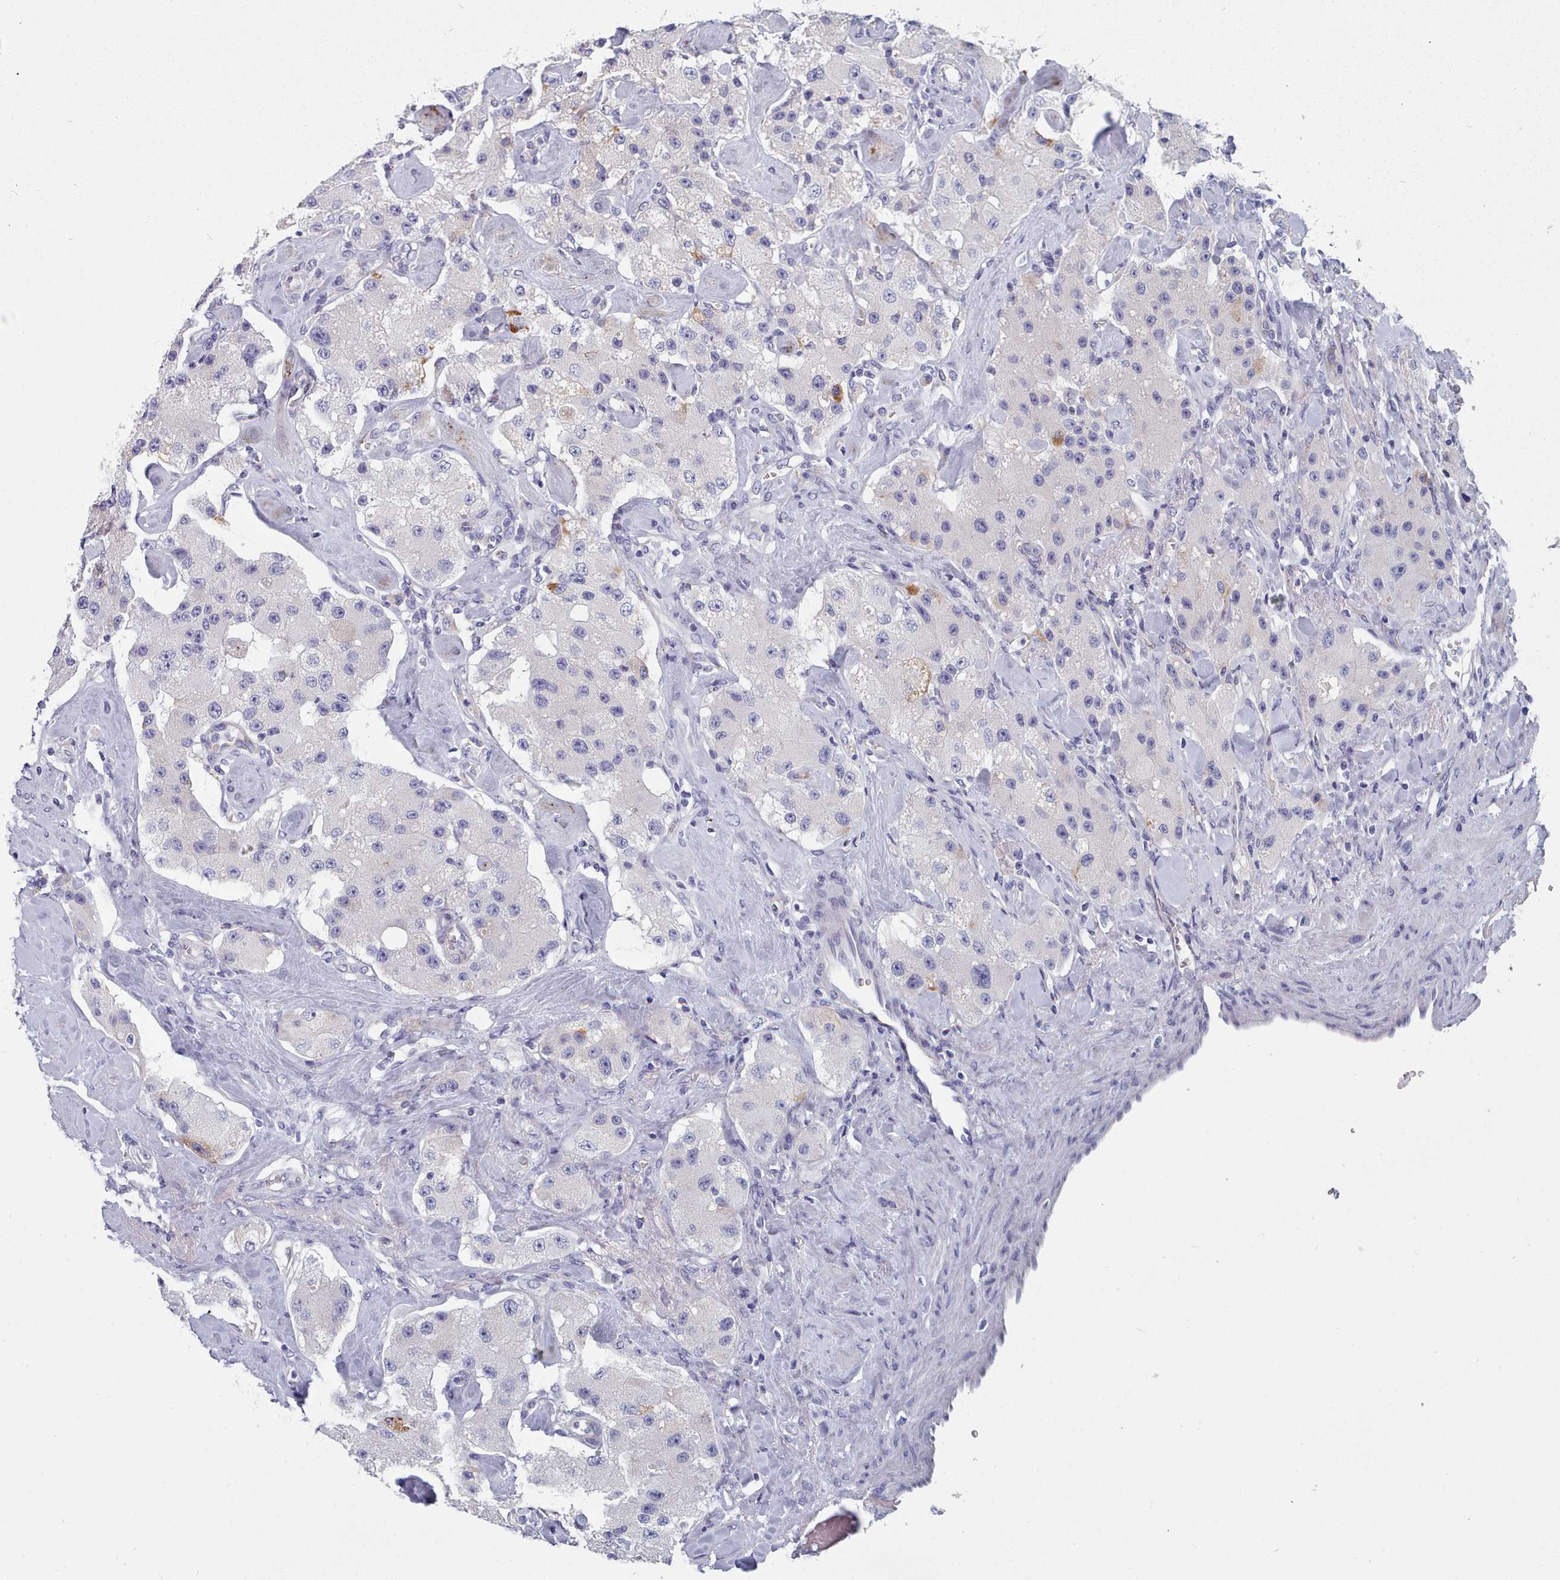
{"staining": {"intensity": "strong", "quantity": "<25%", "location": "cytoplasmic/membranous"}, "tissue": "carcinoid", "cell_type": "Tumor cells", "image_type": "cancer", "snomed": [{"axis": "morphology", "description": "Carcinoid, malignant, NOS"}, {"axis": "topography", "description": "Pancreas"}], "caption": "This photomicrograph shows carcinoid stained with immunohistochemistry to label a protein in brown. The cytoplasmic/membranous of tumor cells show strong positivity for the protein. Nuclei are counter-stained blue.", "gene": "PDE4C", "patient": {"sex": "male", "age": 41}}